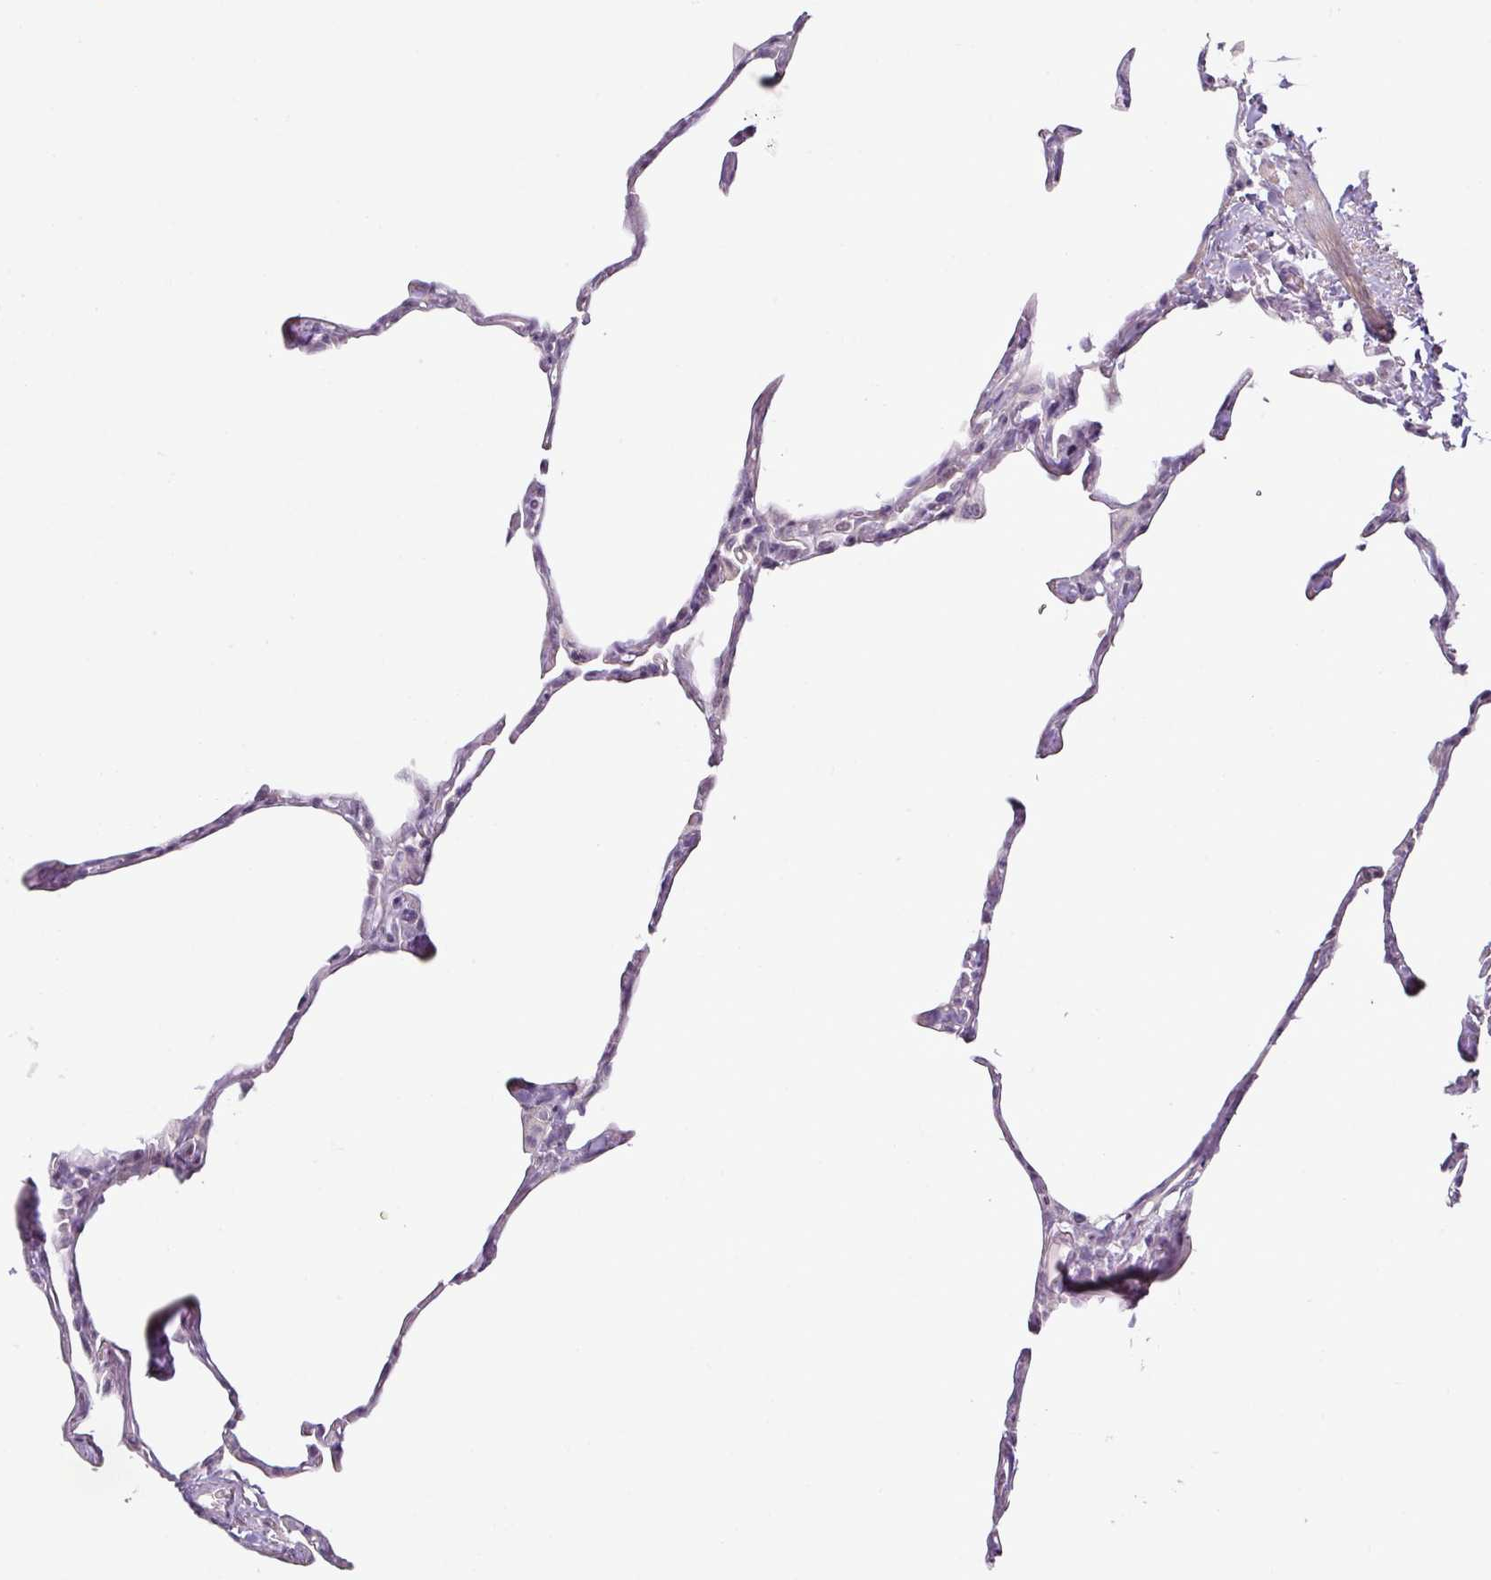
{"staining": {"intensity": "negative", "quantity": "none", "location": "none"}, "tissue": "lung", "cell_type": "Alveolar cells", "image_type": "normal", "snomed": [{"axis": "morphology", "description": "Normal tissue, NOS"}, {"axis": "topography", "description": "Lung"}], "caption": "This is an IHC histopathology image of normal human lung. There is no staining in alveolar cells.", "gene": "OR52D1", "patient": {"sex": "male", "age": 65}}